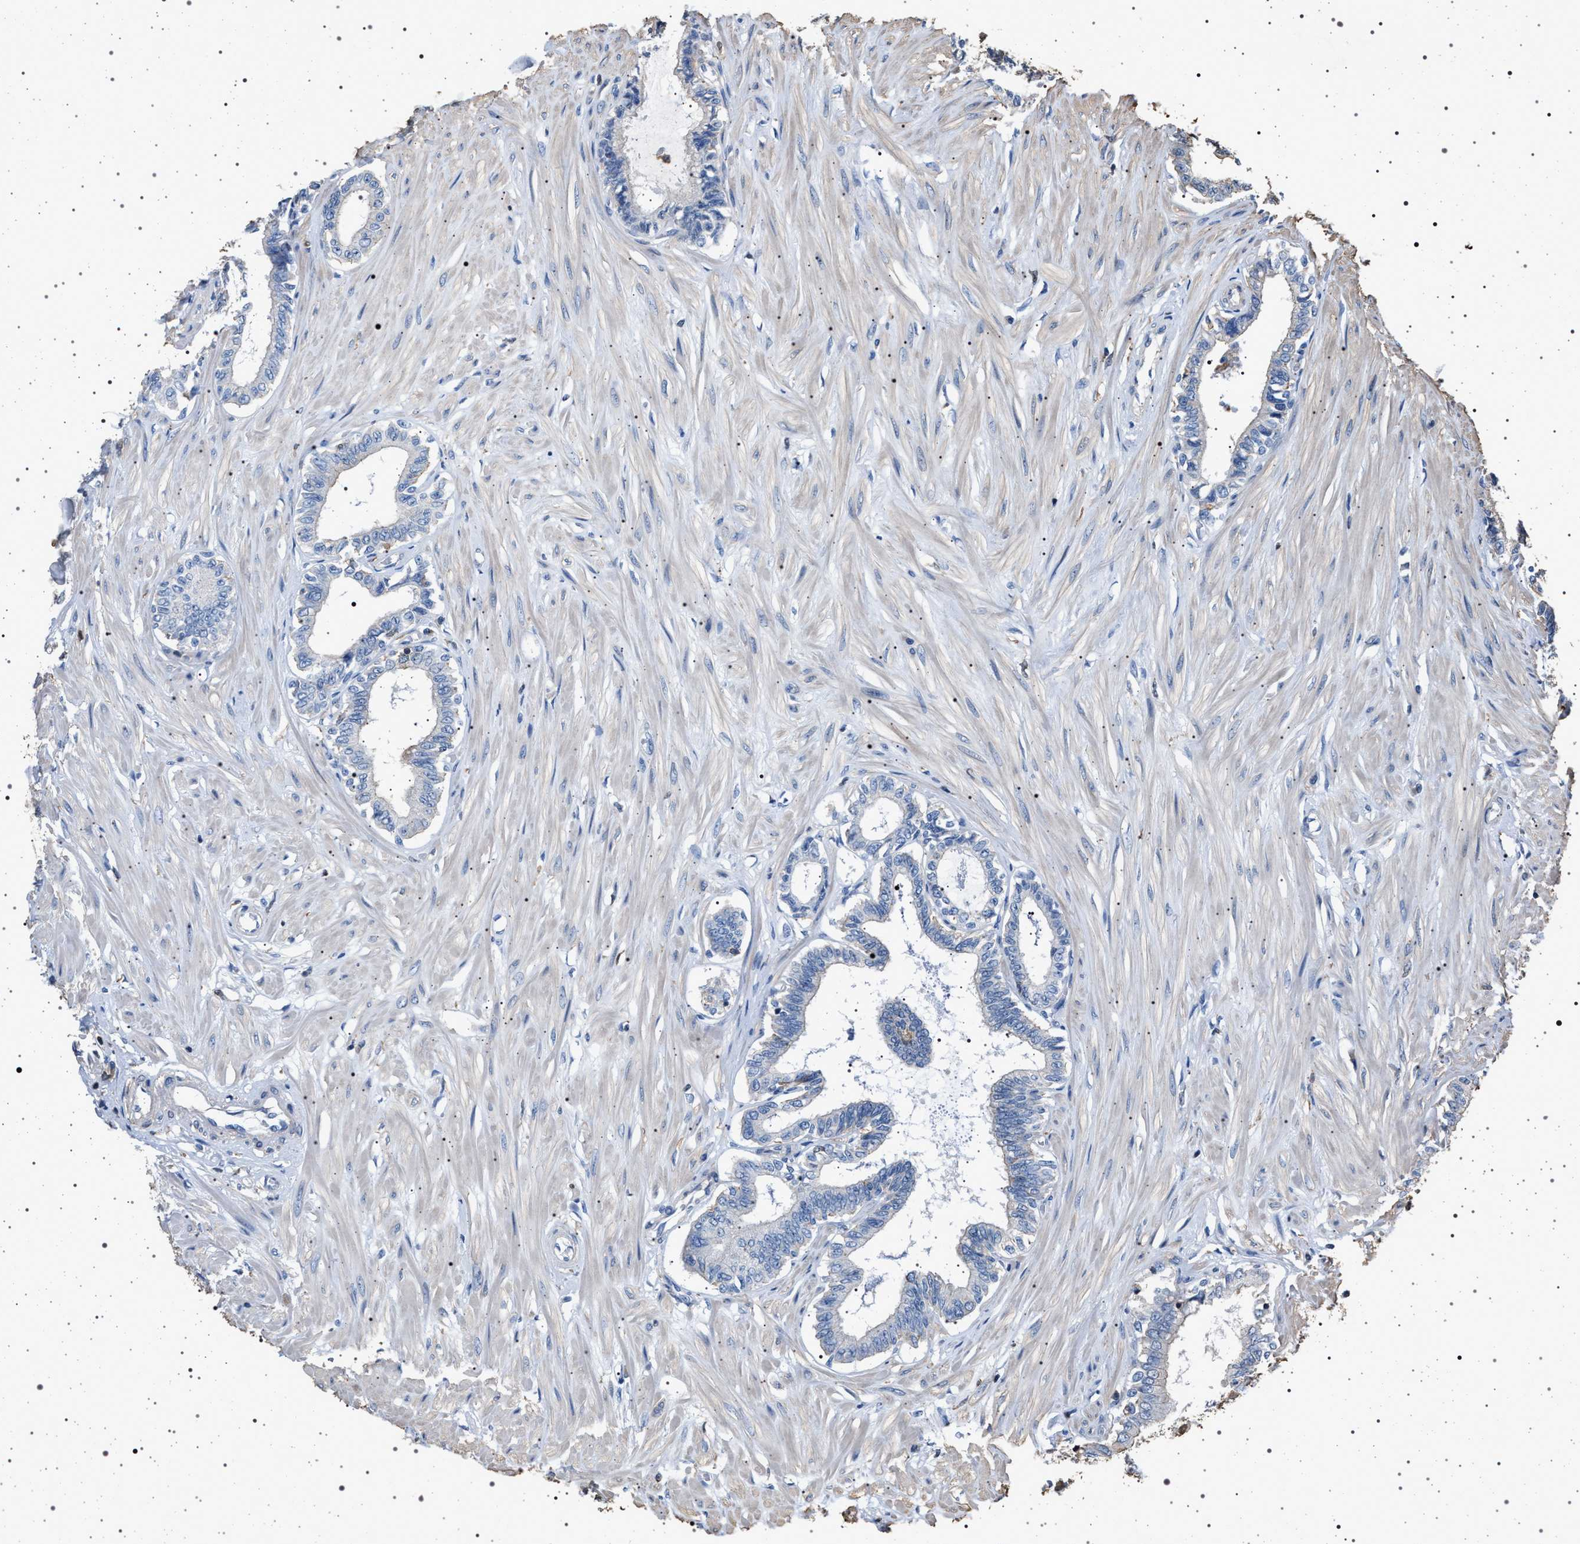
{"staining": {"intensity": "negative", "quantity": "none", "location": "none"}, "tissue": "seminal vesicle", "cell_type": "Glandular cells", "image_type": "normal", "snomed": [{"axis": "morphology", "description": "Normal tissue, NOS"}, {"axis": "morphology", "description": "Adenocarcinoma, High grade"}, {"axis": "topography", "description": "Prostate"}, {"axis": "topography", "description": "Seminal veicle"}], "caption": "Histopathology image shows no protein expression in glandular cells of benign seminal vesicle. (Brightfield microscopy of DAB immunohistochemistry at high magnification).", "gene": "SMAP2", "patient": {"sex": "male", "age": 55}}